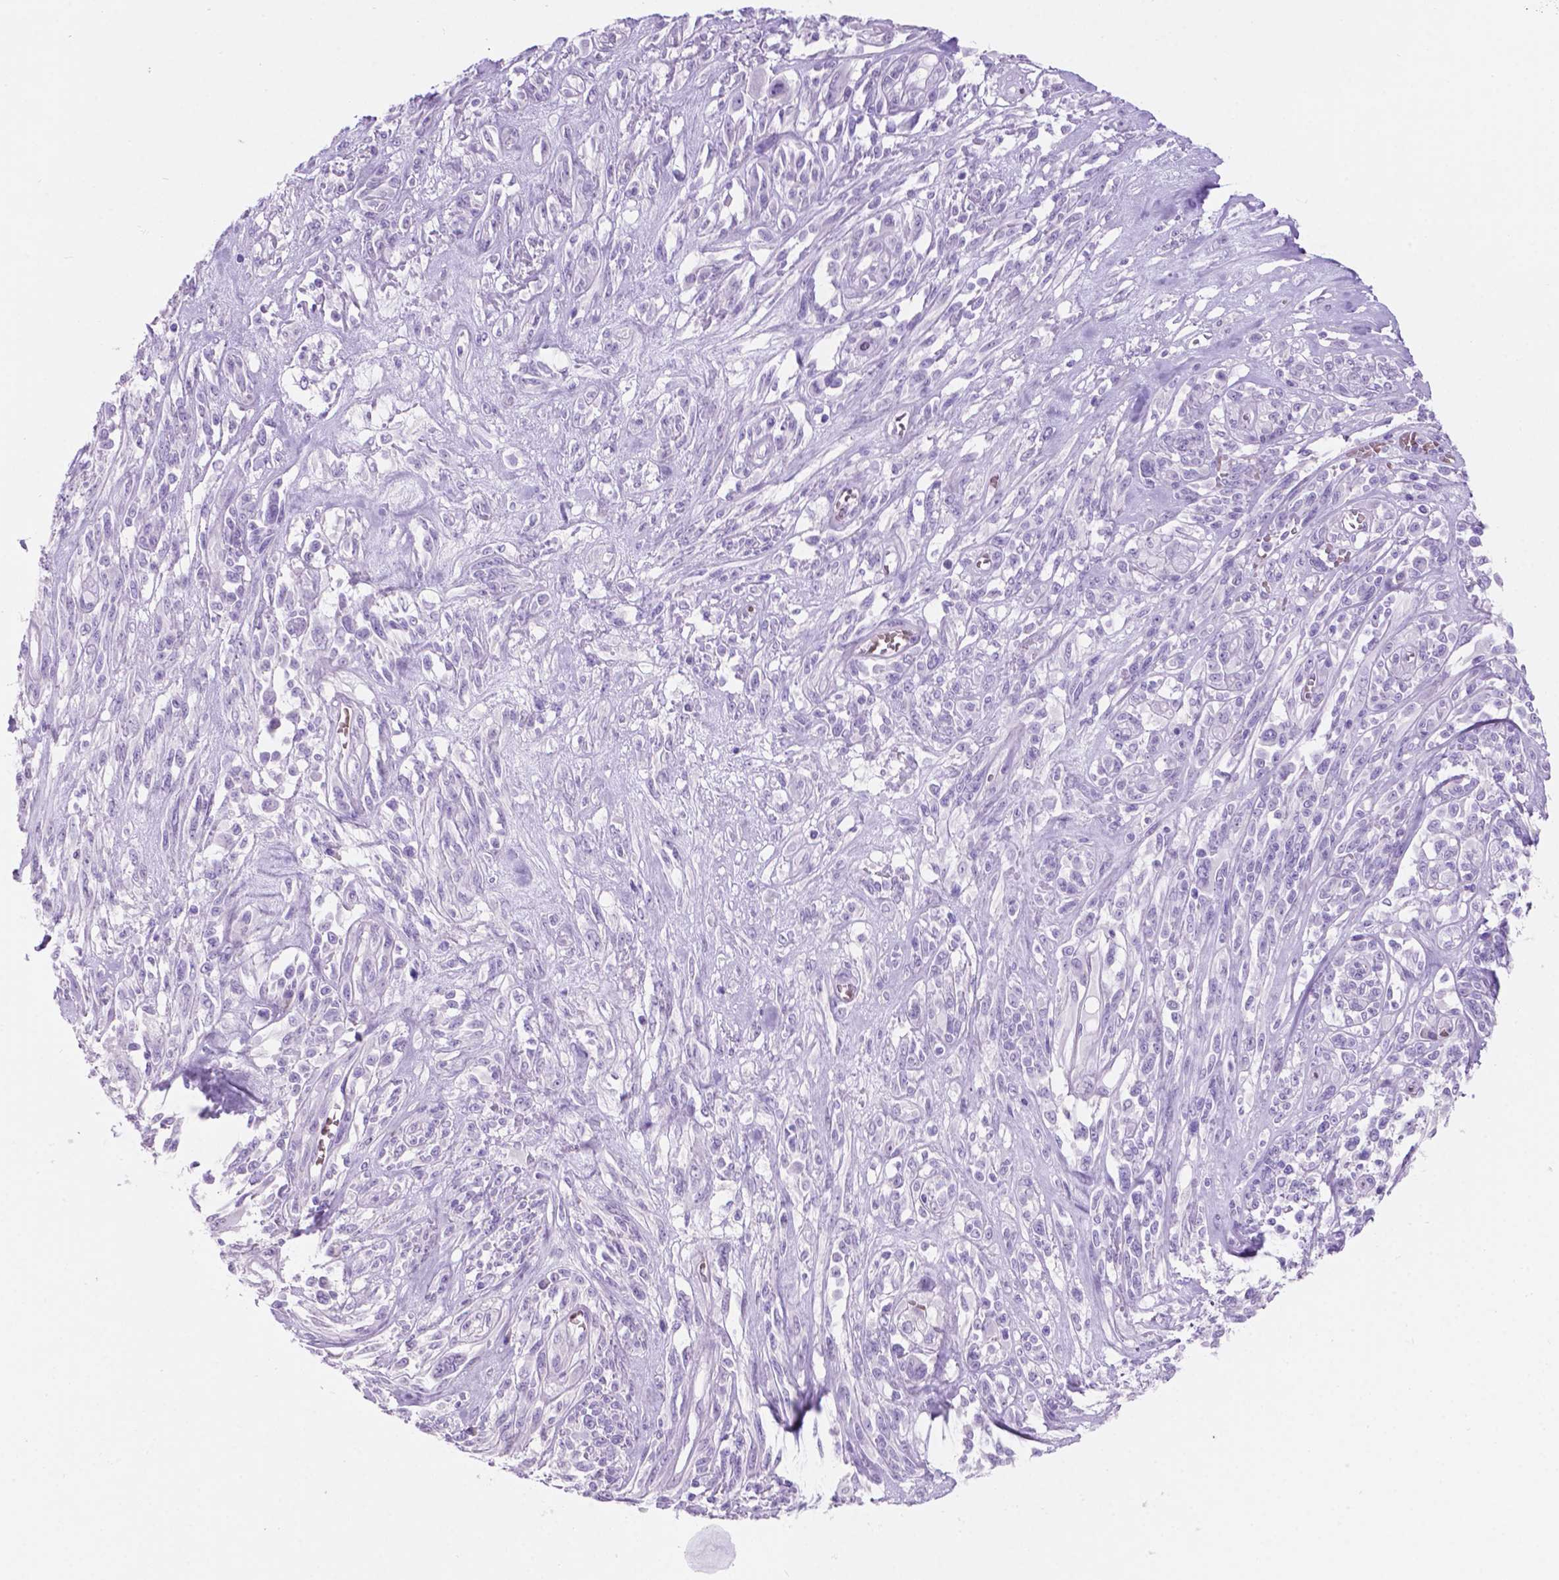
{"staining": {"intensity": "negative", "quantity": "none", "location": "none"}, "tissue": "melanoma", "cell_type": "Tumor cells", "image_type": "cancer", "snomed": [{"axis": "morphology", "description": "Malignant melanoma, NOS"}, {"axis": "topography", "description": "Skin"}], "caption": "Histopathology image shows no protein positivity in tumor cells of malignant melanoma tissue.", "gene": "GRIN2B", "patient": {"sex": "female", "age": 91}}